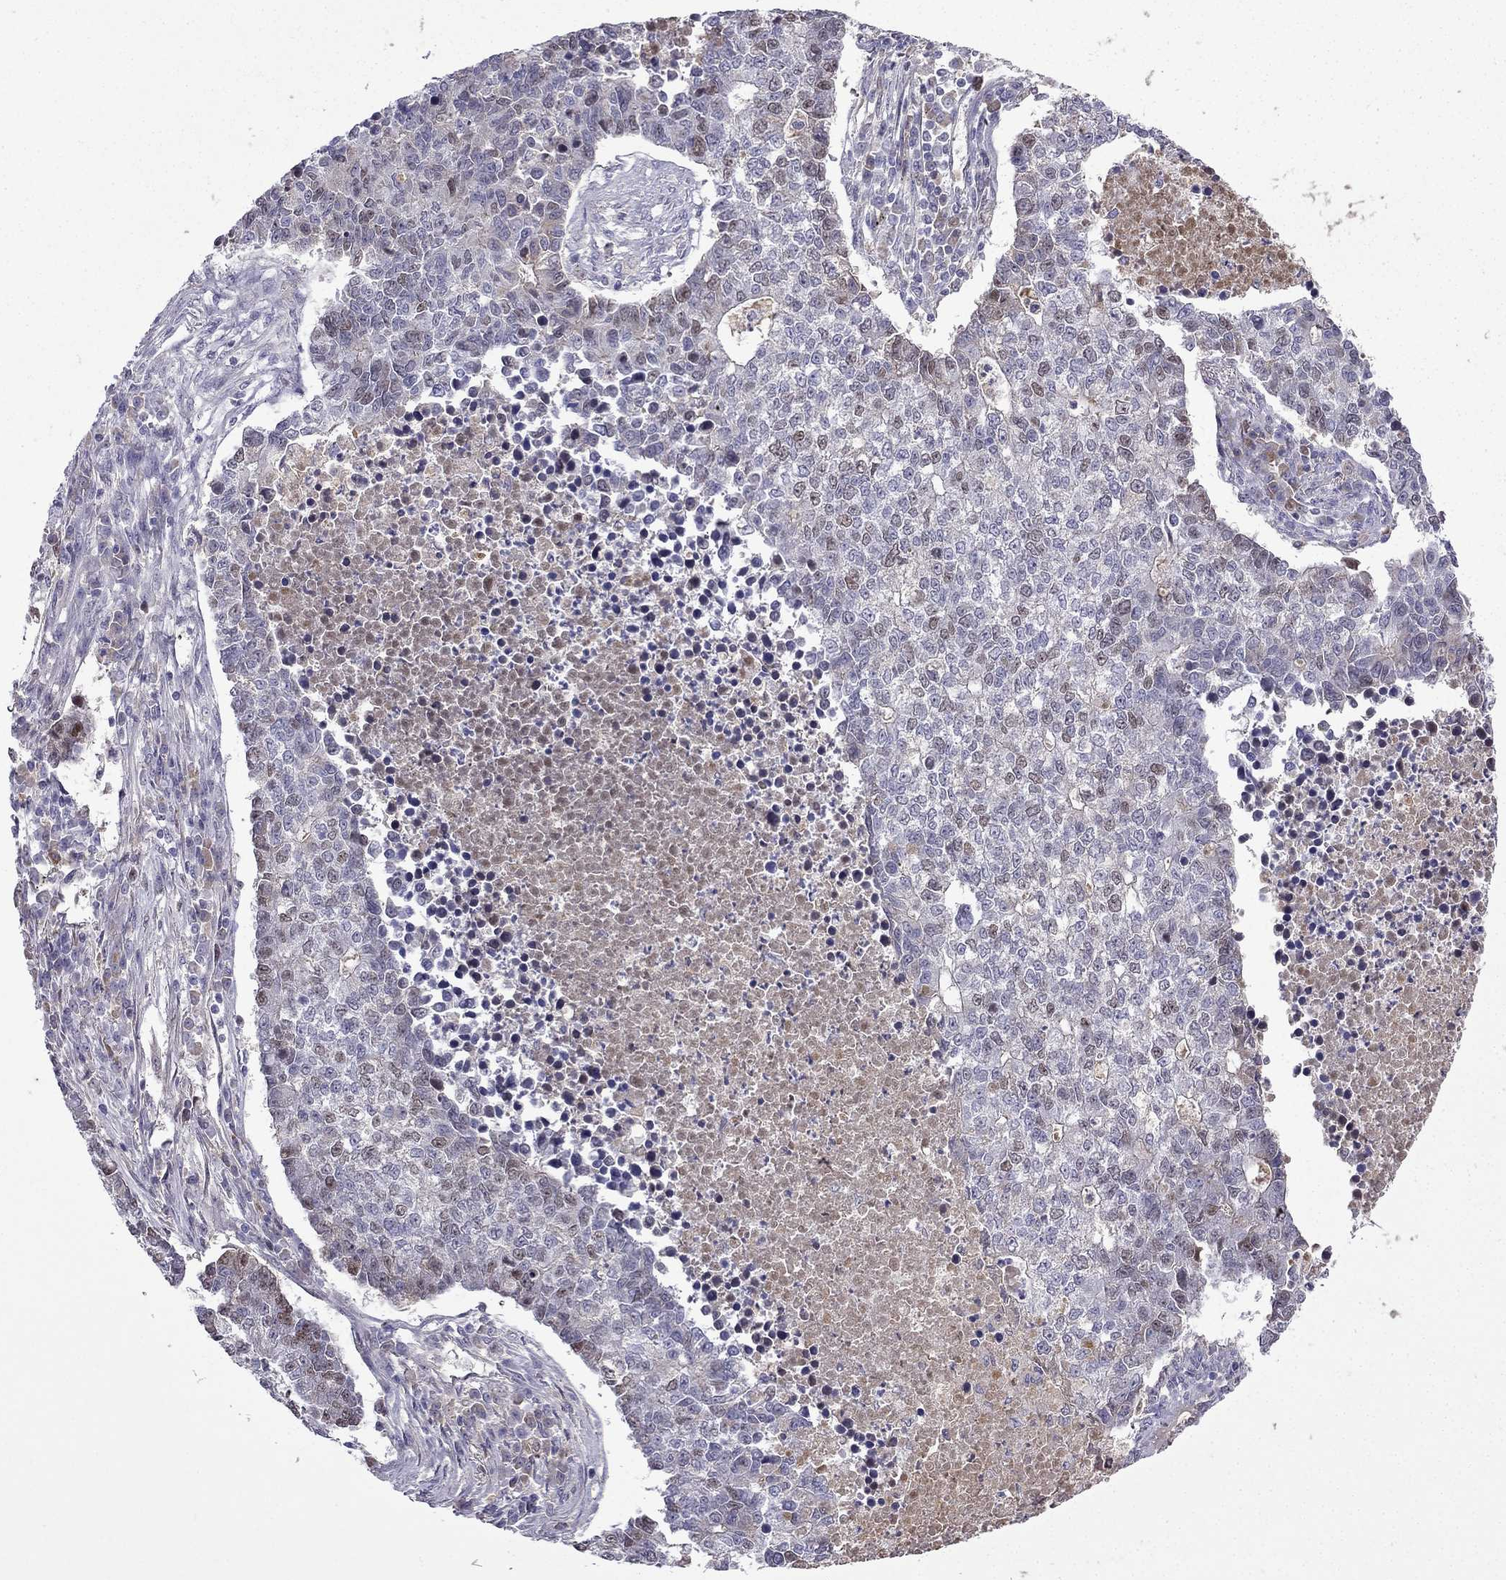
{"staining": {"intensity": "moderate", "quantity": "<25%", "location": "nuclear"}, "tissue": "lung cancer", "cell_type": "Tumor cells", "image_type": "cancer", "snomed": [{"axis": "morphology", "description": "Adenocarcinoma, NOS"}, {"axis": "topography", "description": "Lung"}], "caption": "Protein staining of lung cancer tissue demonstrates moderate nuclear expression in about <25% of tumor cells.", "gene": "UHRF1", "patient": {"sex": "male", "age": 57}}